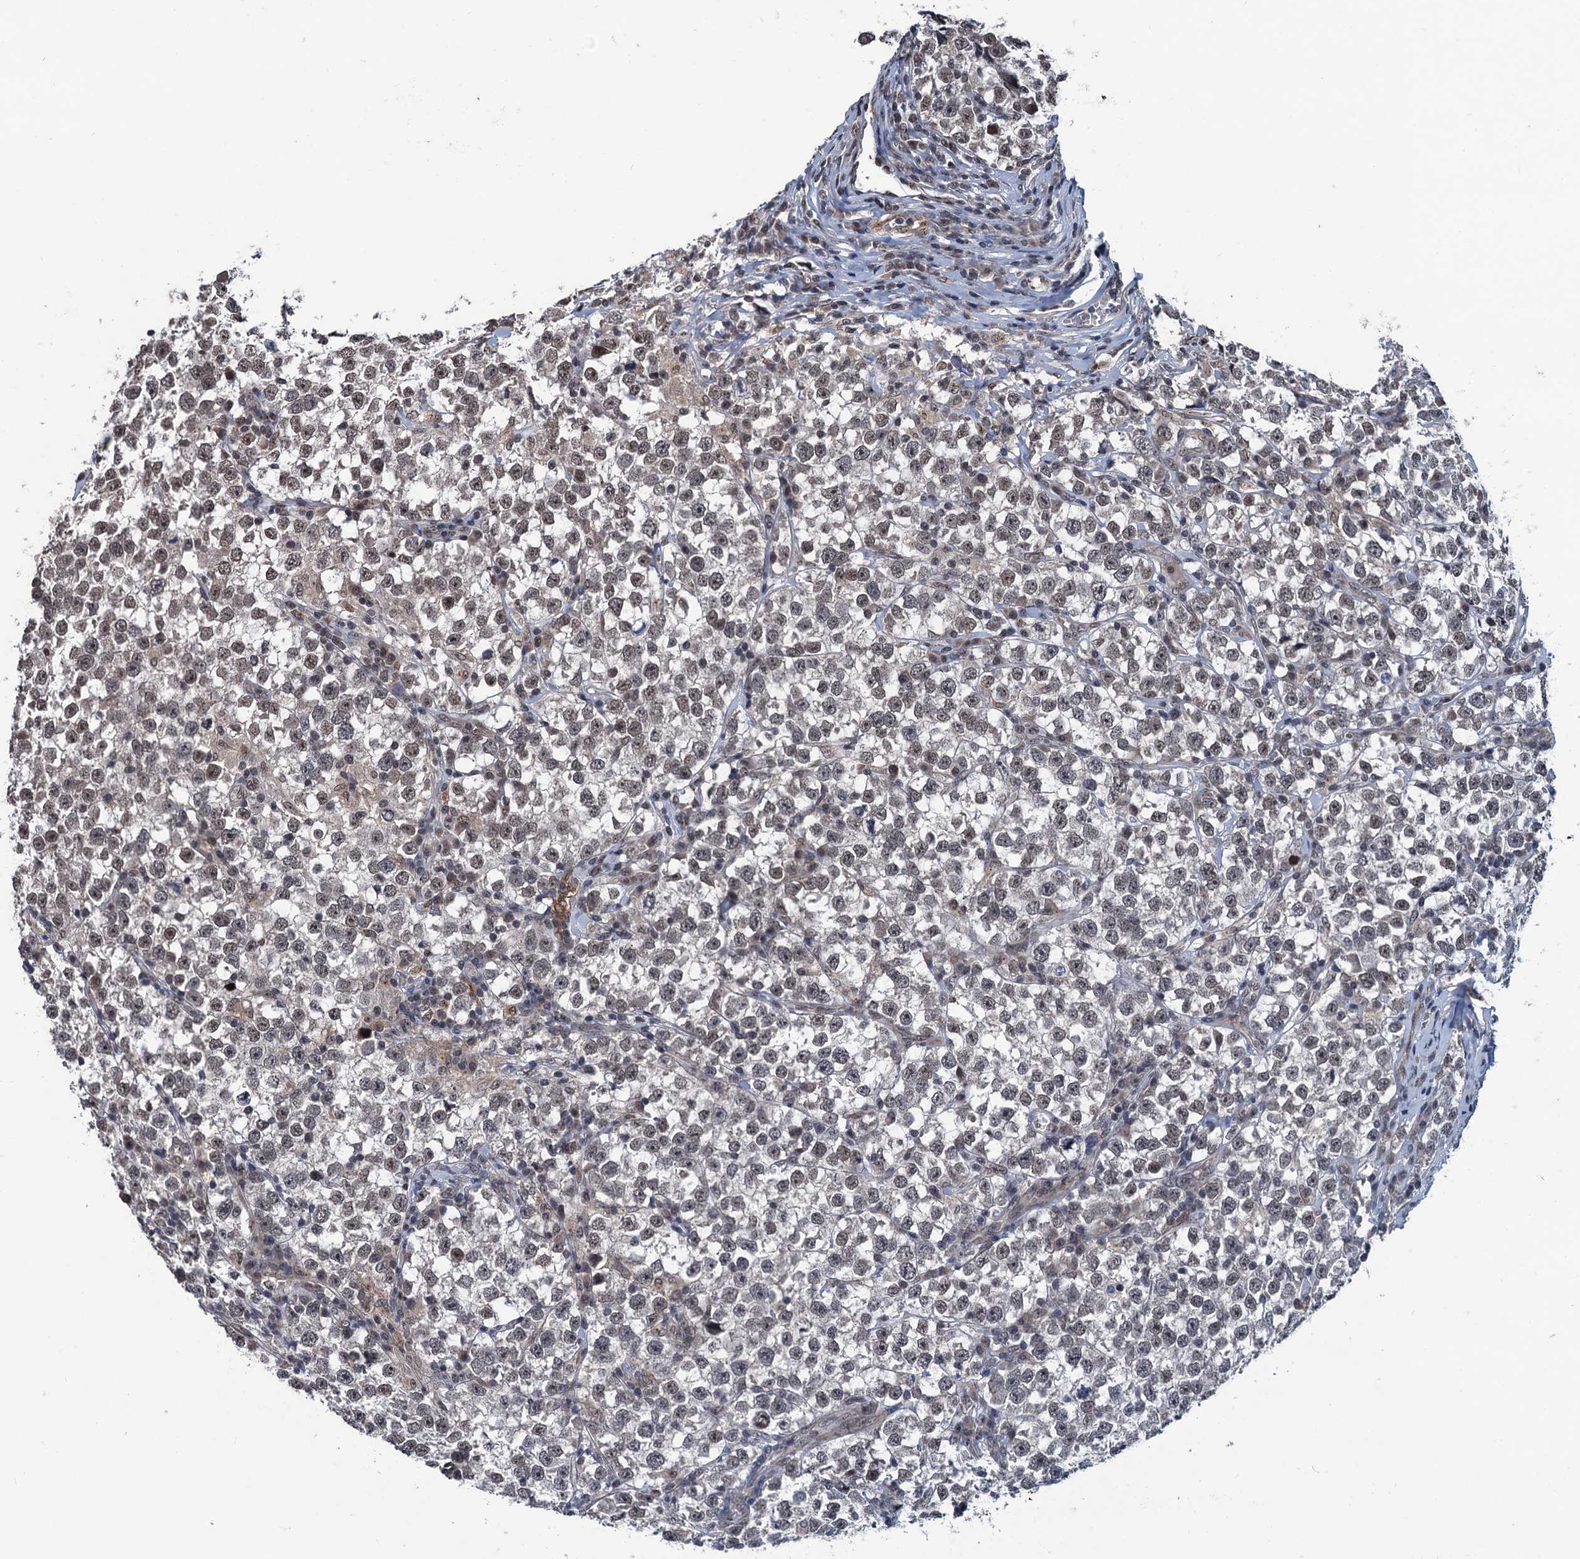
{"staining": {"intensity": "weak", "quantity": "<25%", "location": "nuclear"}, "tissue": "testis cancer", "cell_type": "Tumor cells", "image_type": "cancer", "snomed": [{"axis": "morphology", "description": "Normal tissue, NOS"}, {"axis": "morphology", "description": "Seminoma, NOS"}, {"axis": "topography", "description": "Testis"}], "caption": "Immunohistochemistry (IHC) micrograph of human testis seminoma stained for a protein (brown), which exhibits no positivity in tumor cells. Brightfield microscopy of IHC stained with DAB (3,3'-diaminobenzidine) (brown) and hematoxylin (blue), captured at high magnification.", "gene": "RASSF4", "patient": {"sex": "male", "age": 43}}